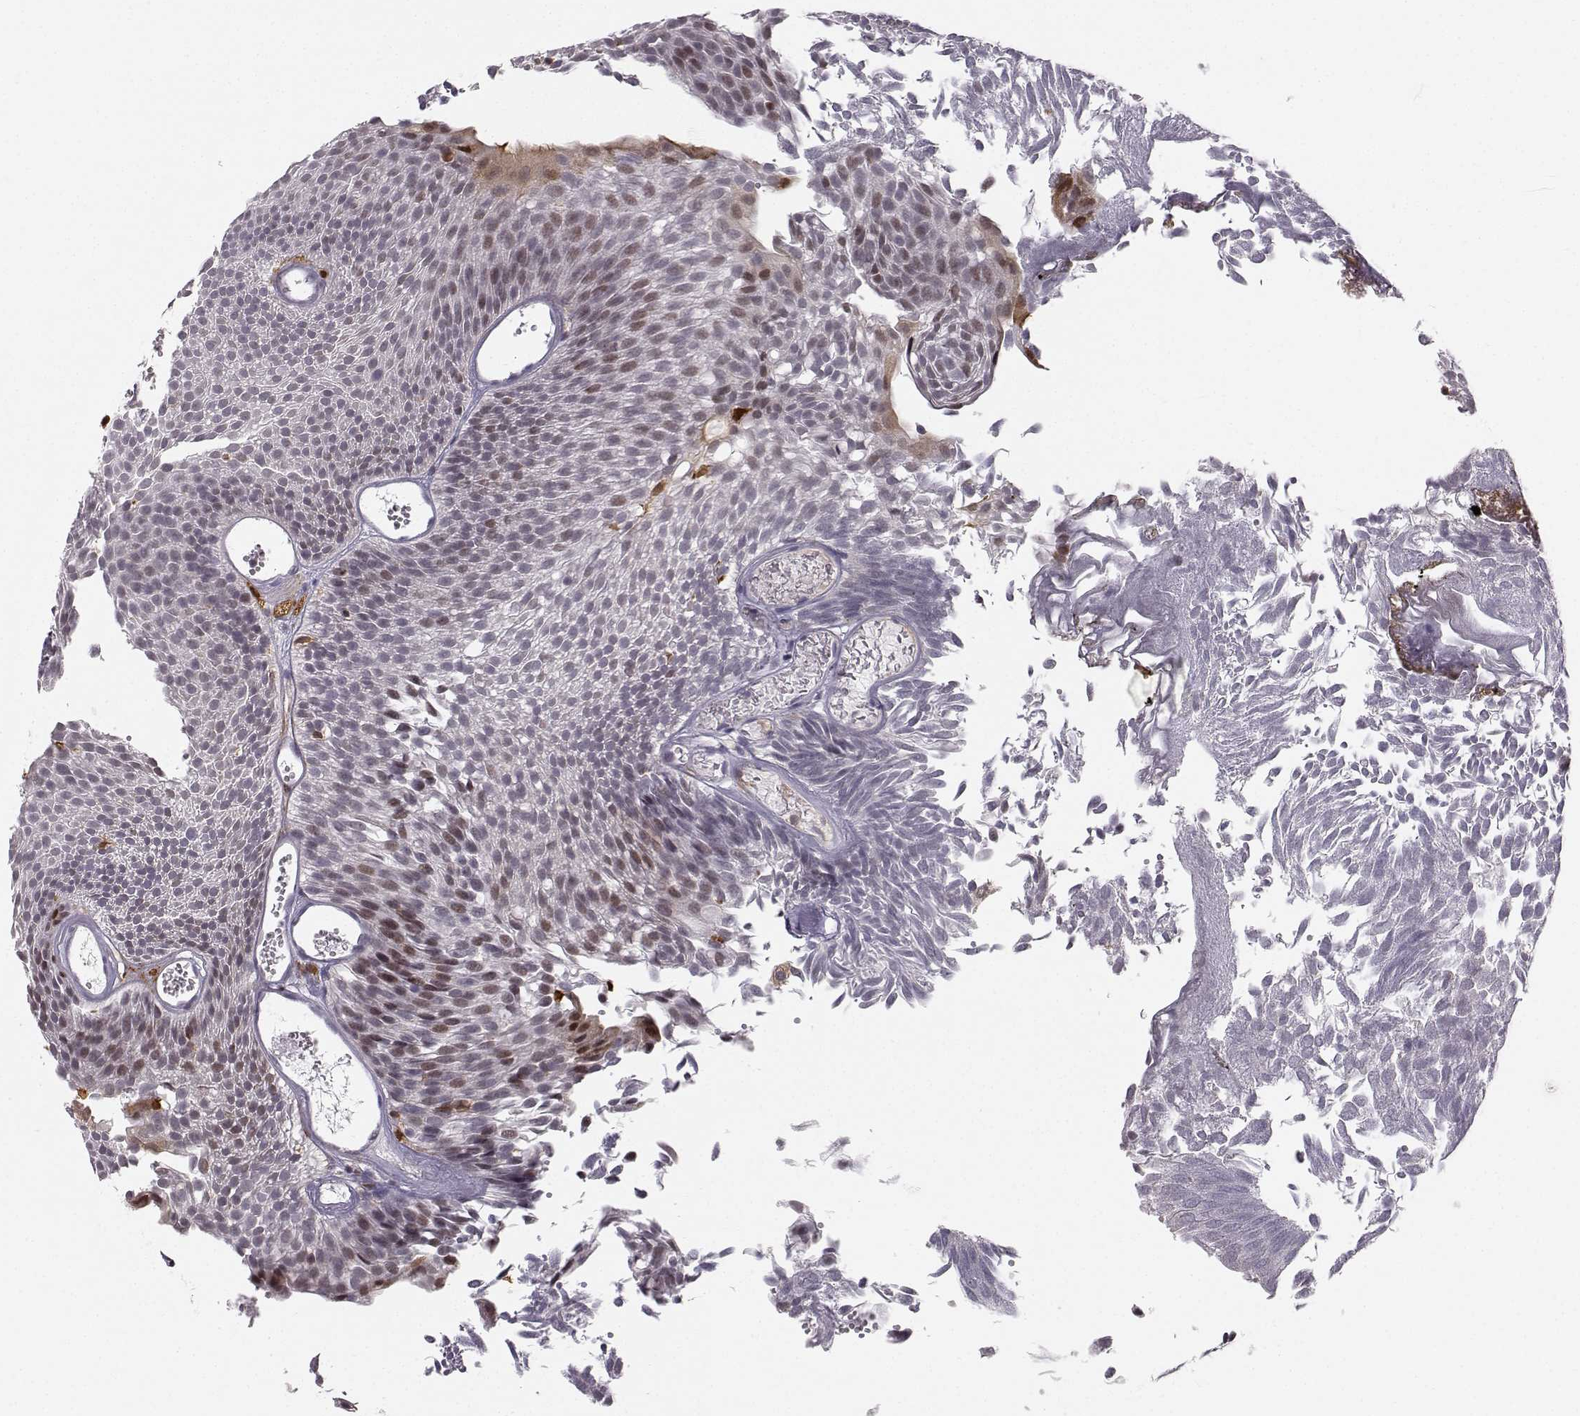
{"staining": {"intensity": "weak", "quantity": "<25%", "location": "nuclear"}, "tissue": "urothelial cancer", "cell_type": "Tumor cells", "image_type": "cancer", "snomed": [{"axis": "morphology", "description": "Urothelial carcinoma, Low grade"}, {"axis": "topography", "description": "Urinary bladder"}], "caption": "DAB immunohistochemical staining of human low-grade urothelial carcinoma reveals no significant expression in tumor cells.", "gene": "HTR7", "patient": {"sex": "male", "age": 52}}